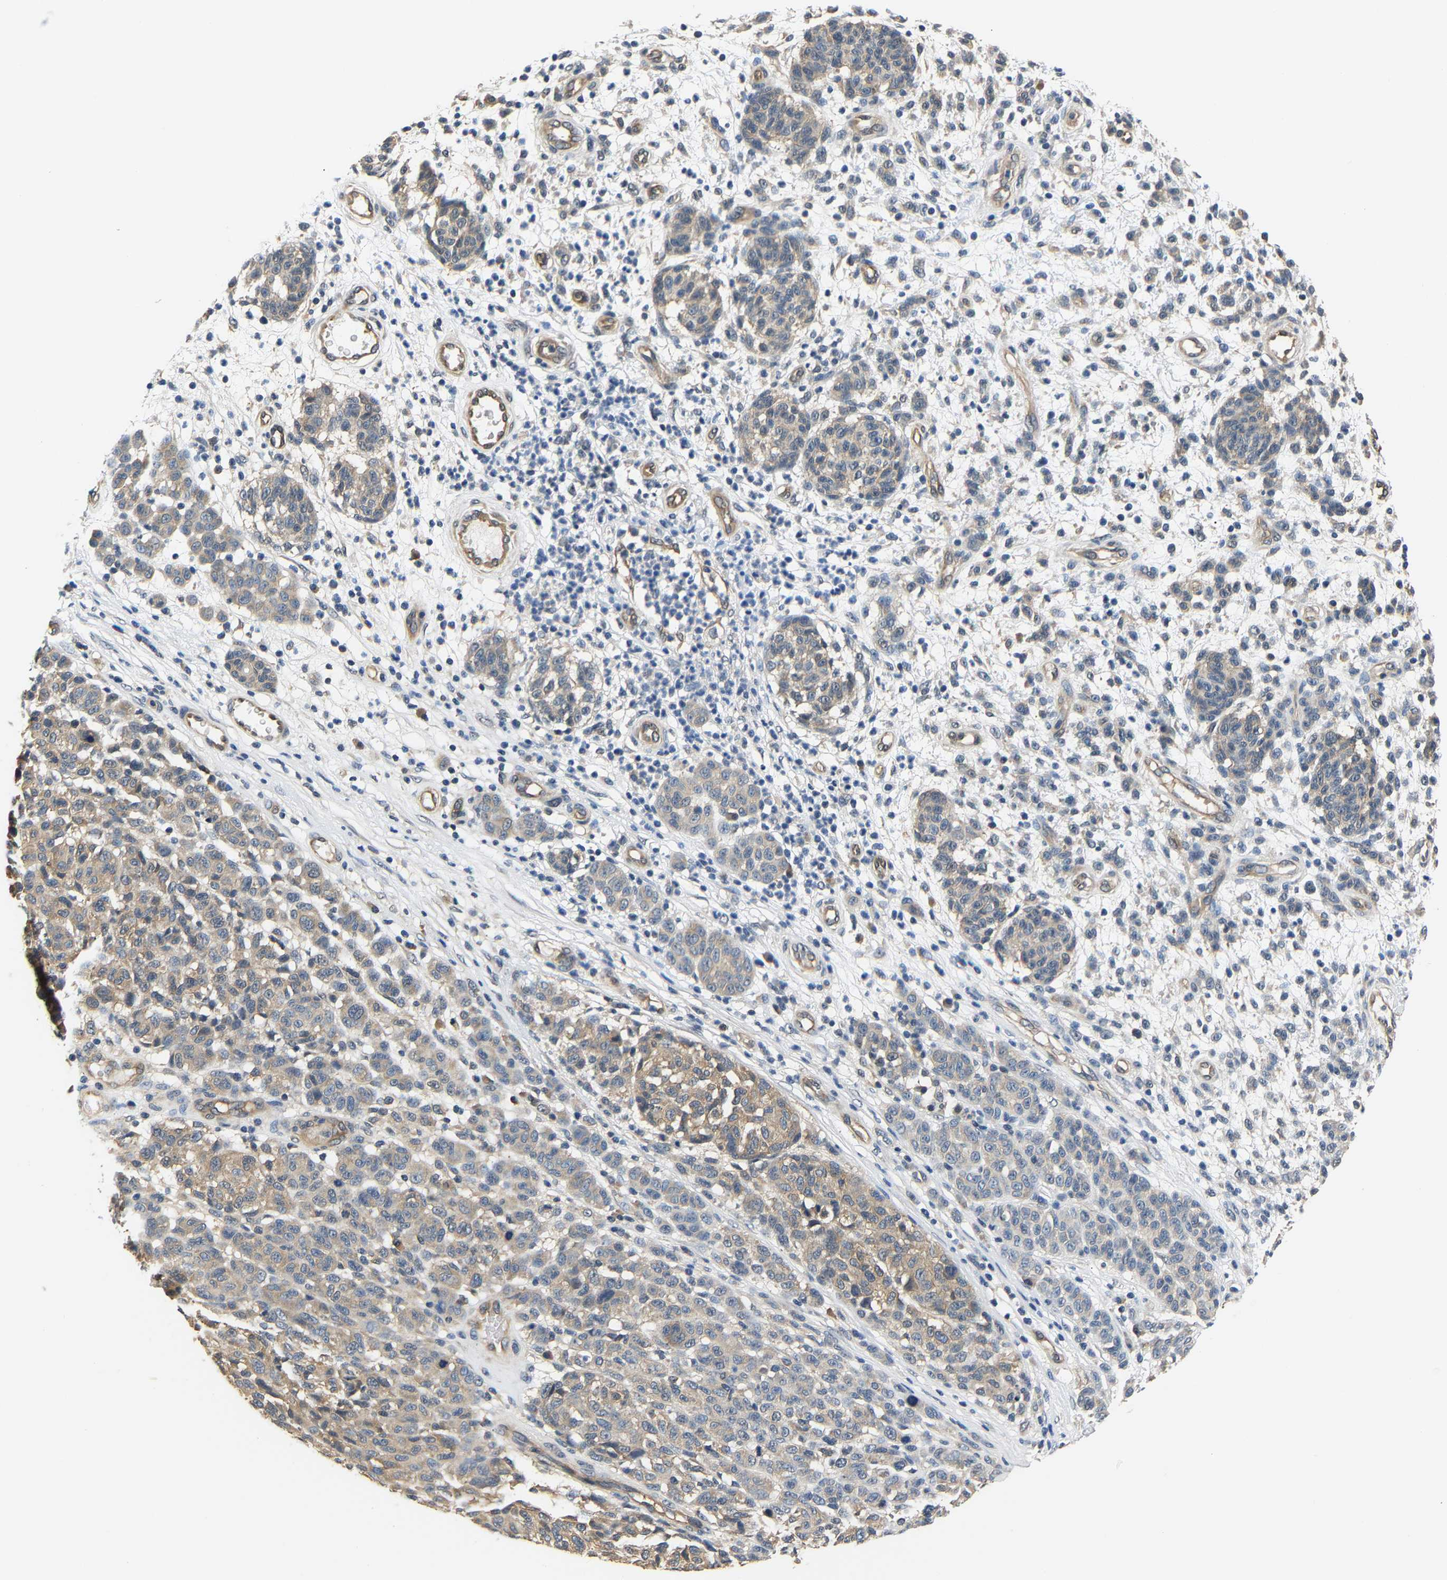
{"staining": {"intensity": "weak", "quantity": ">75%", "location": "cytoplasmic/membranous"}, "tissue": "melanoma", "cell_type": "Tumor cells", "image_type": "cancer", "snomed": [{"axis": "morphology", "description": "Malignant melanoma, NOS"}, {"axis": "topography", "description": "Skin"}], "caption": "The micrograph demonstrates a brown stain indicating the presence of a protein in the cytoplasmic/membranous of tumor cells in malignant melanoma.", "gene": "ARHGEF12", "patient": {"sex": "male", "age": 59}}